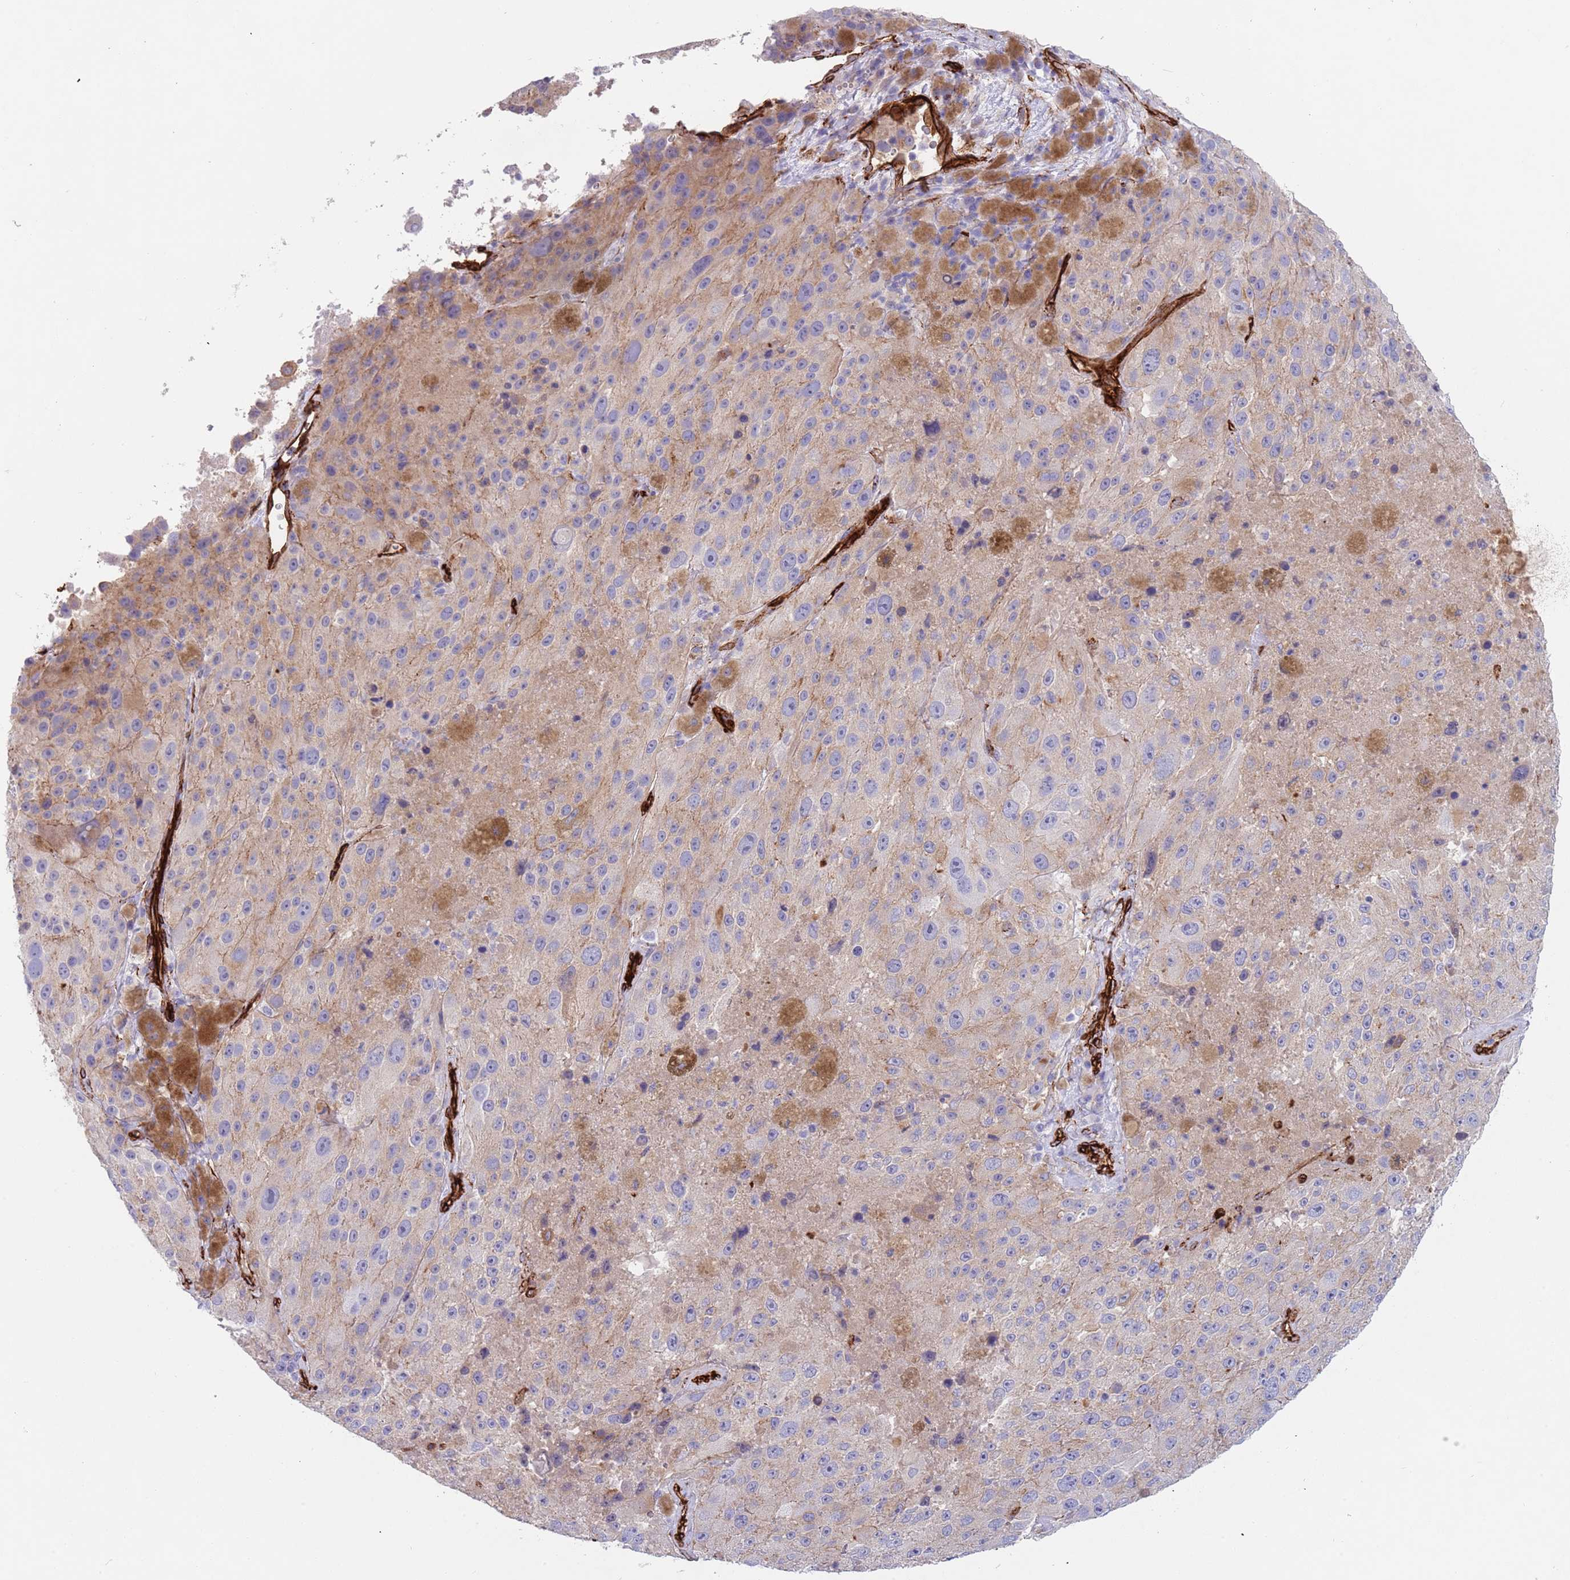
{"staining": {"intensity": "moderate", "quantity": "25%-75%", "location": "cytoplasmic/membranous"}, "tissue": "melanoma", "cell_type": "Tumor cells", "image_type": "cancer", "snomed": [{"axis": "morphology", "description": "Malignant melanoma, Metastatic site"}, {"axis": "topography", "description": "Lymph node"}], "caption": "Immunohistochemistry (DAB (3,3'-diaminobenzidine)) staining of malignant melanoma (metastatic site) demonstrates moderate cytoplasmic/membranous protein staining in approximately 25%-75% of tumor cells.", "gene": "CAV2", "patient": {"sex": "male", "age": 62}}